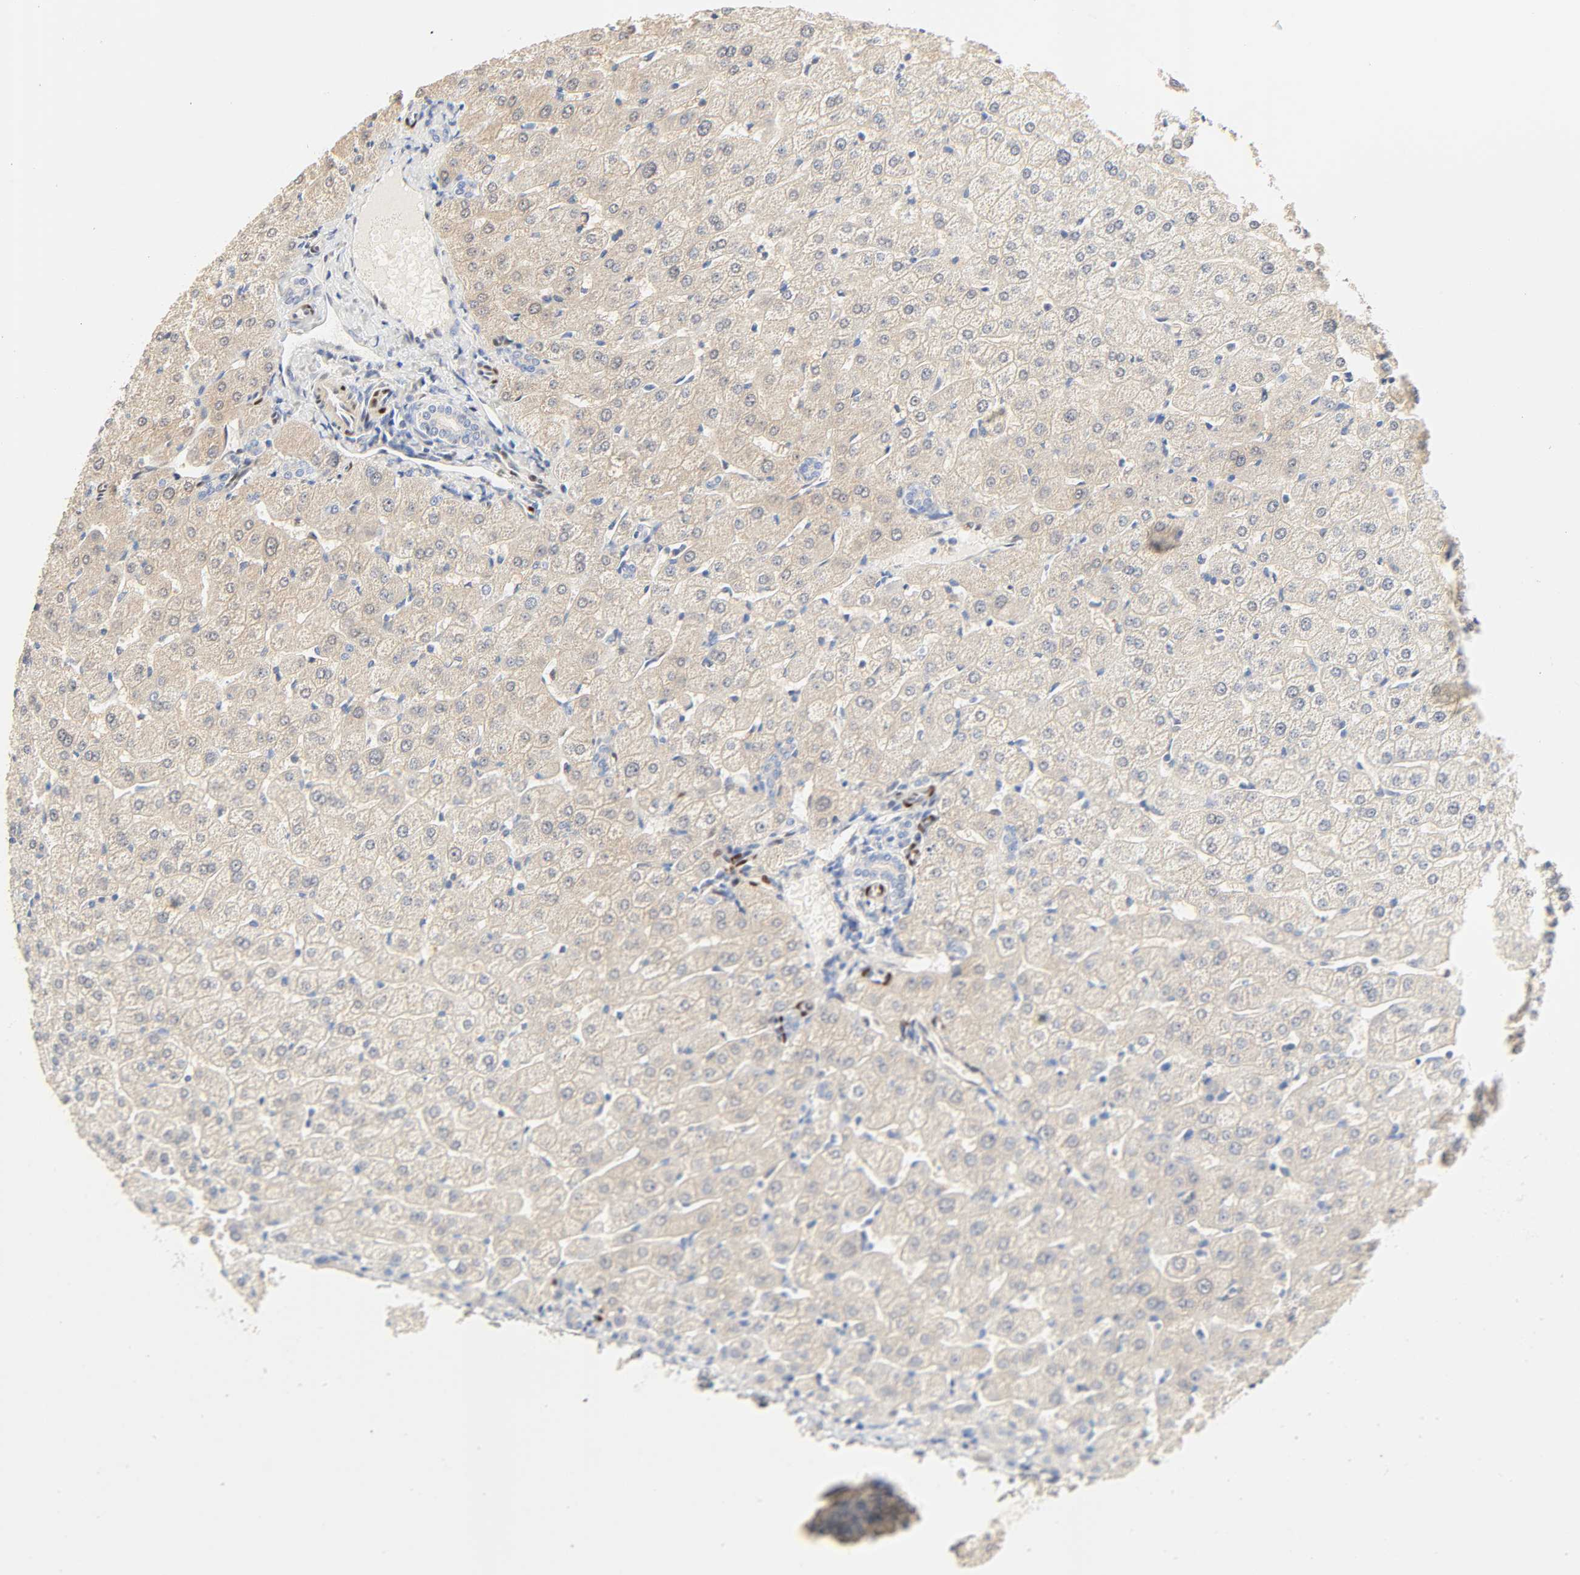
{"staining": {"intensity": "negative", "quantity": "none", "location": "none"}, "tissue": "liver", "cell_type": "Cholangiocytes", "image_type": "normal", "snomed": [{"axis": "morphology", "description": "Normal tissue, NOS"}, {"axis": "morphology", "description": "Fibrosis, NOS"}, {"axis": "topography", "description": "Liver"}], "caption": "DAB (3,3'-diaminobenzidine) immunohistochemical staining of benign human liver exhibits no significant positivity in cholangiocytes.", "gene": "BORCS8", "patient": {"sex": "female", "age": 29}}